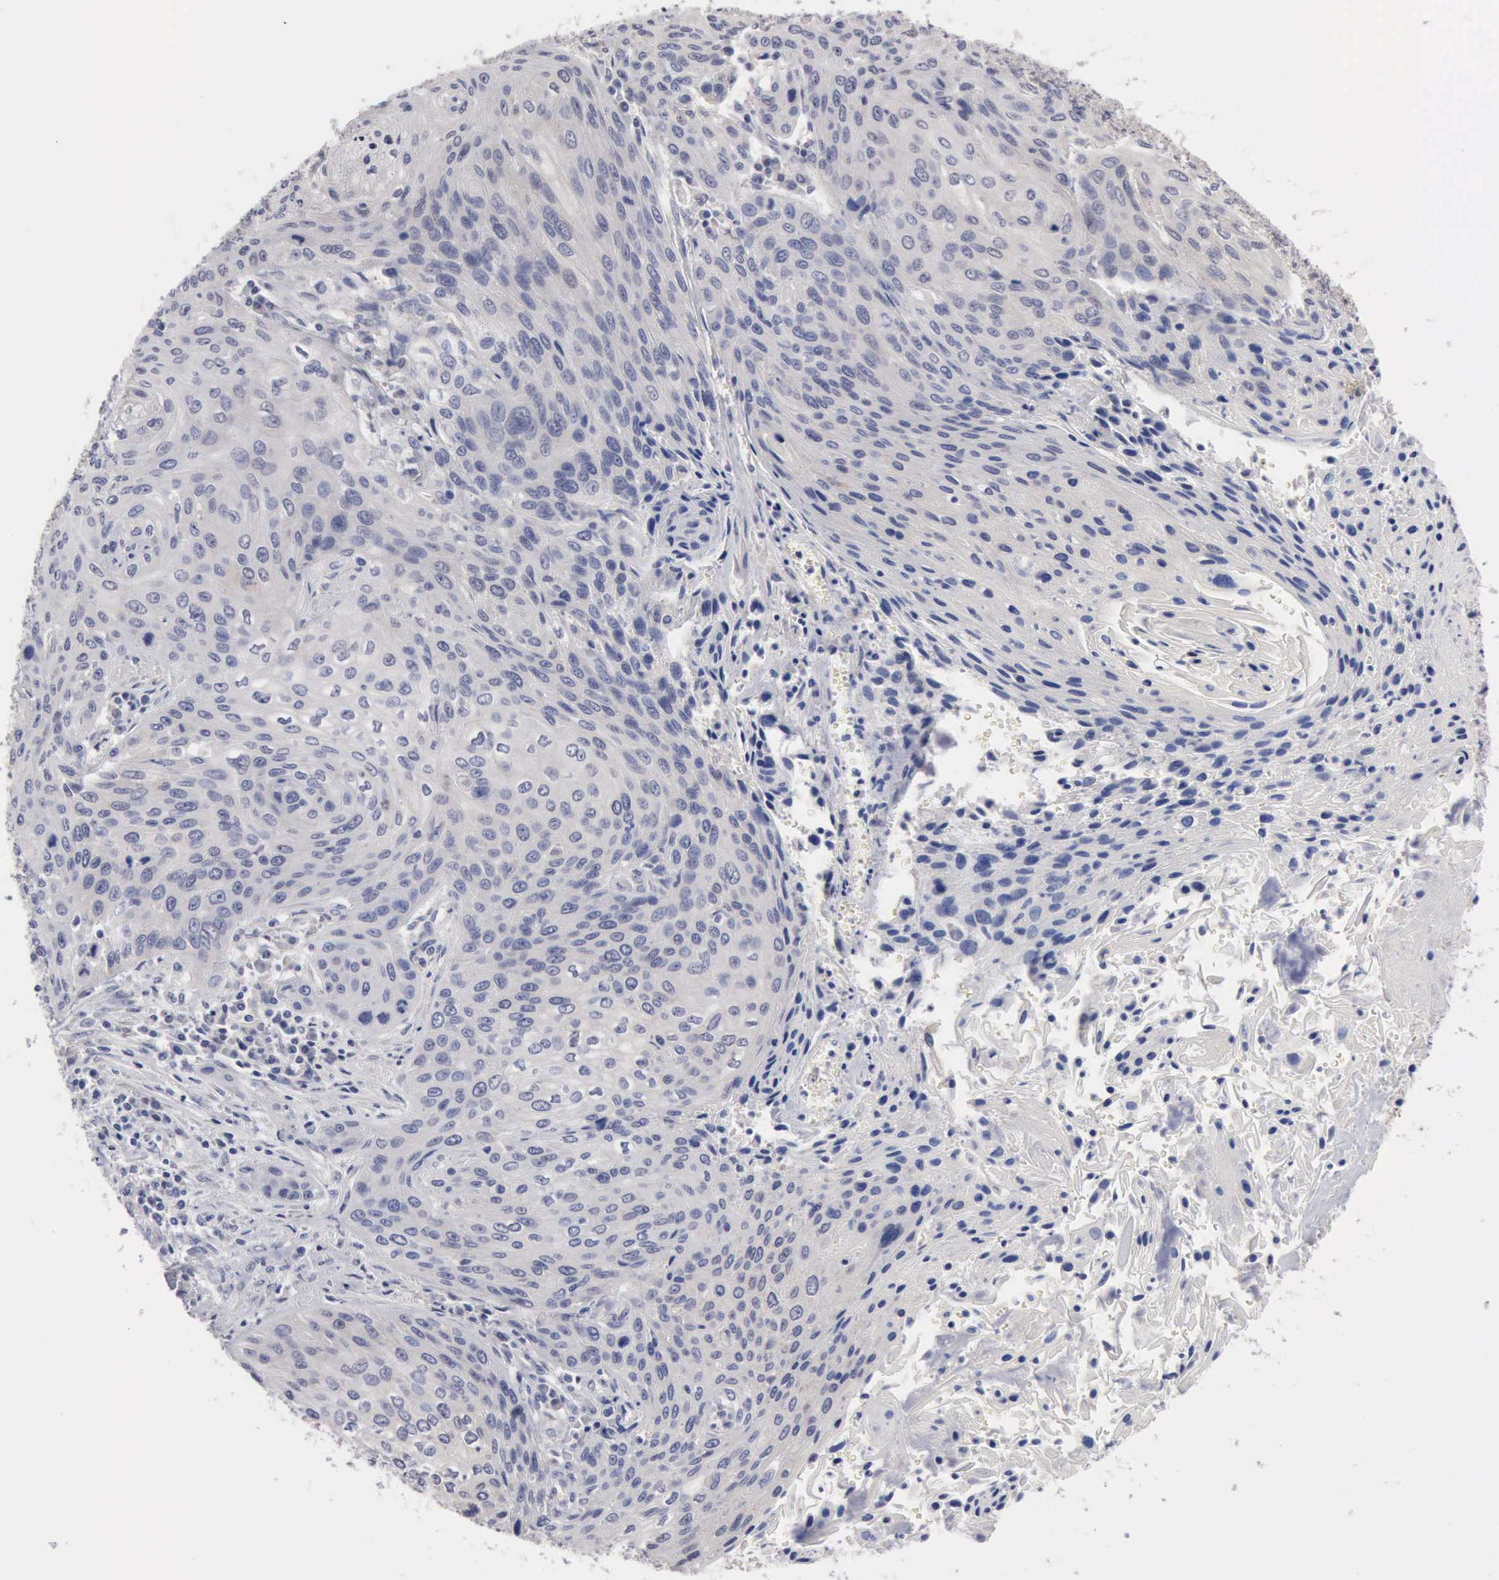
{"staining": {"intensity": "negative", "quantity": "none", "location": "none"}, "tissue": "cervical cancer", "cell_type": "Tumor cells", "image_type": "cancer", "snomed": [{"axis": "morphology", "description": "Squamous cell carcinoma, NOS"}, {"axis": "topography", "description": "Cervix"}], "caption": "Tumor cells are negative for brown protein staining in cervical cancer.", "gene": "PTGR2", "patient": {"sex": "female", "age": 32}}